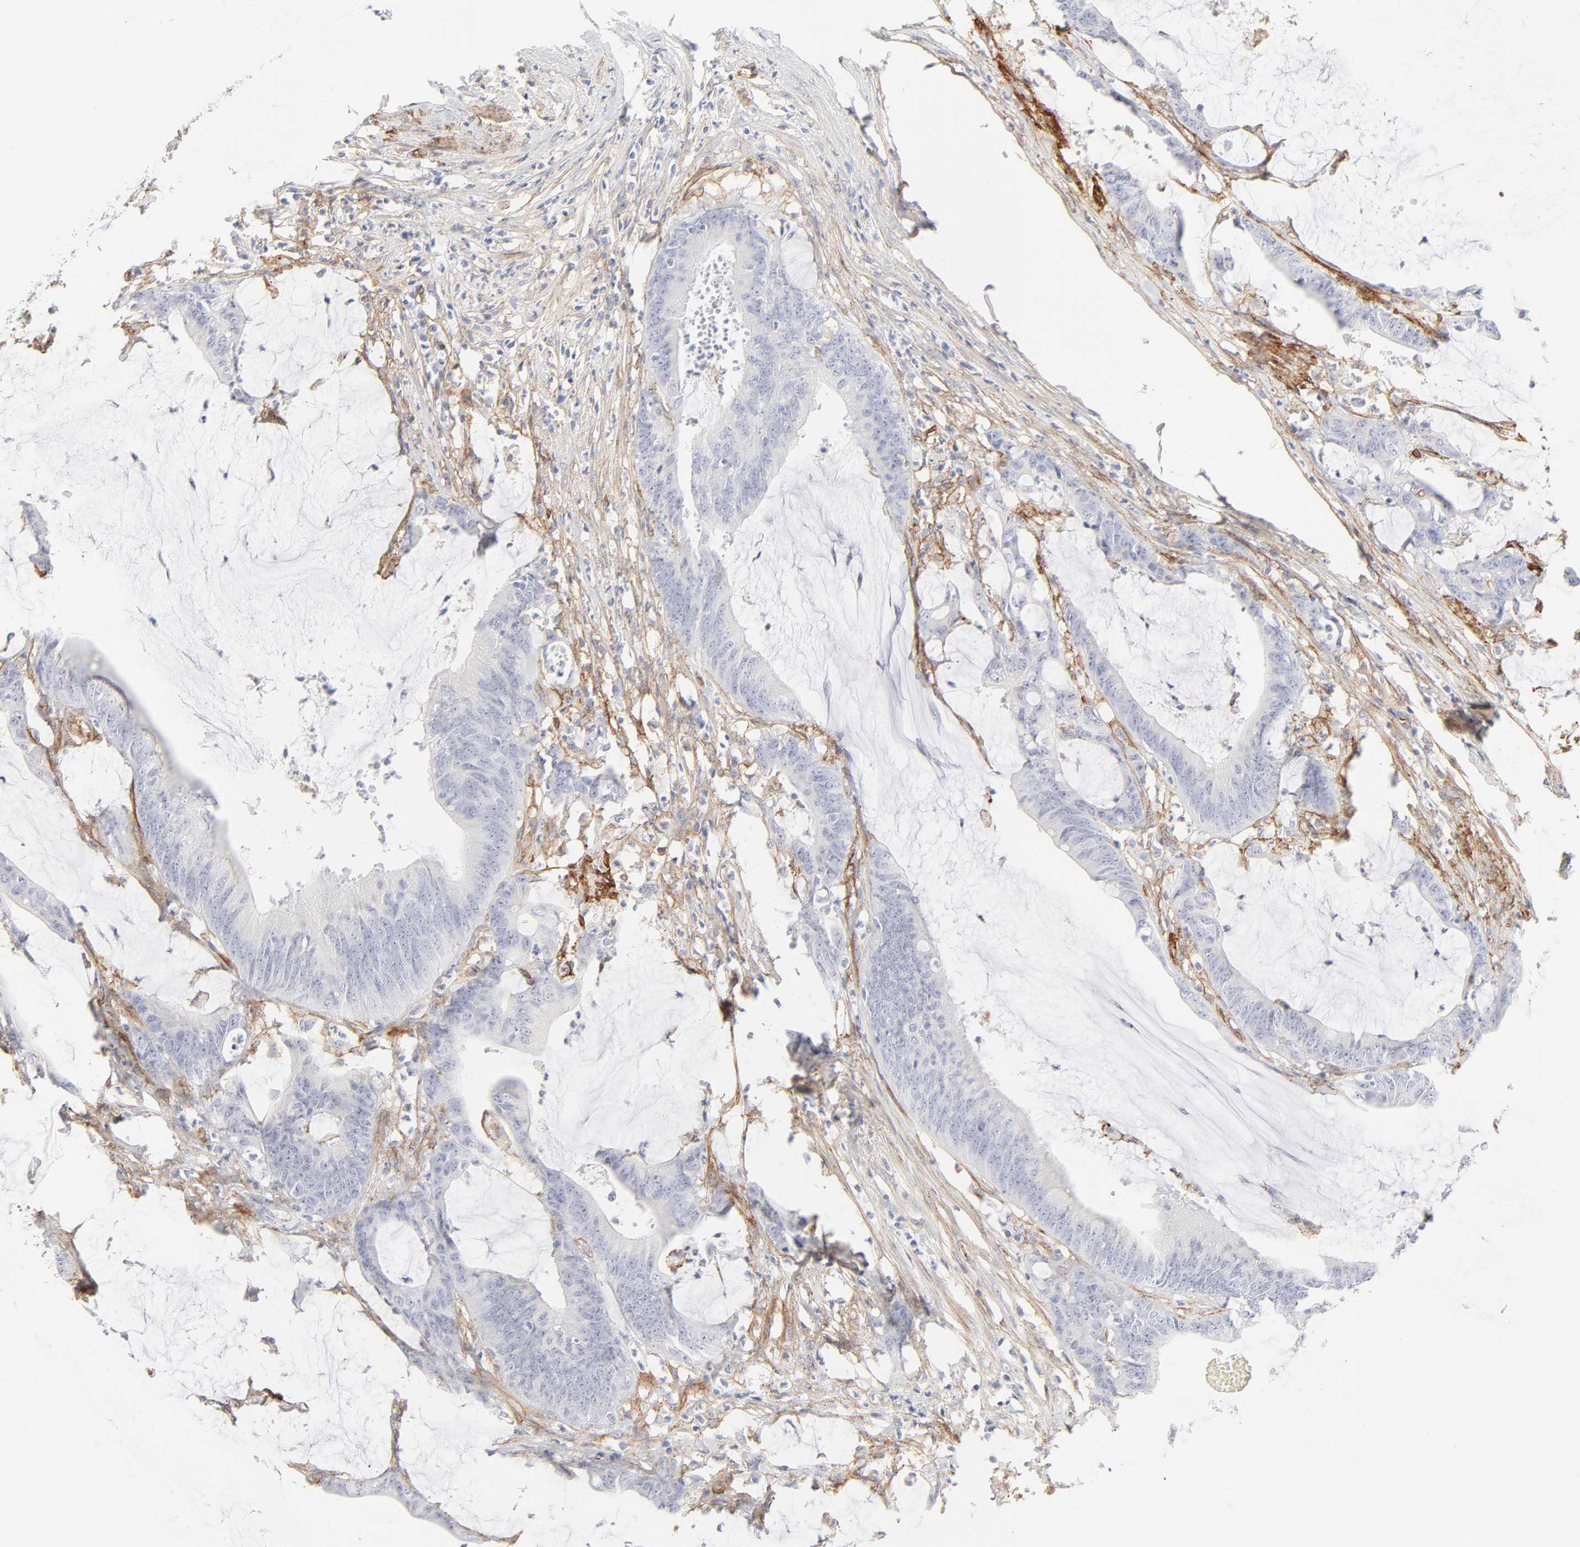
{"staining": {"intensity": "negative", "quantity": "none", "location": "none"}, "tissue": "colorectal cancer", "cell_type": "Tumor cells", "image_type": "cancer", "snomed": [{"axis": "morphology", "description": "Adenocarcinoma, NOS"}, {"axis": "topography", "description": "Rectum"}], "caption": "Adenocarcinoma (colorectal) stained for a protein using immunohistochemistry (IHC) reveals no staining tumor cells.", "gene": "ITGA5", "patient": {"sex": "female", "age": 66}}